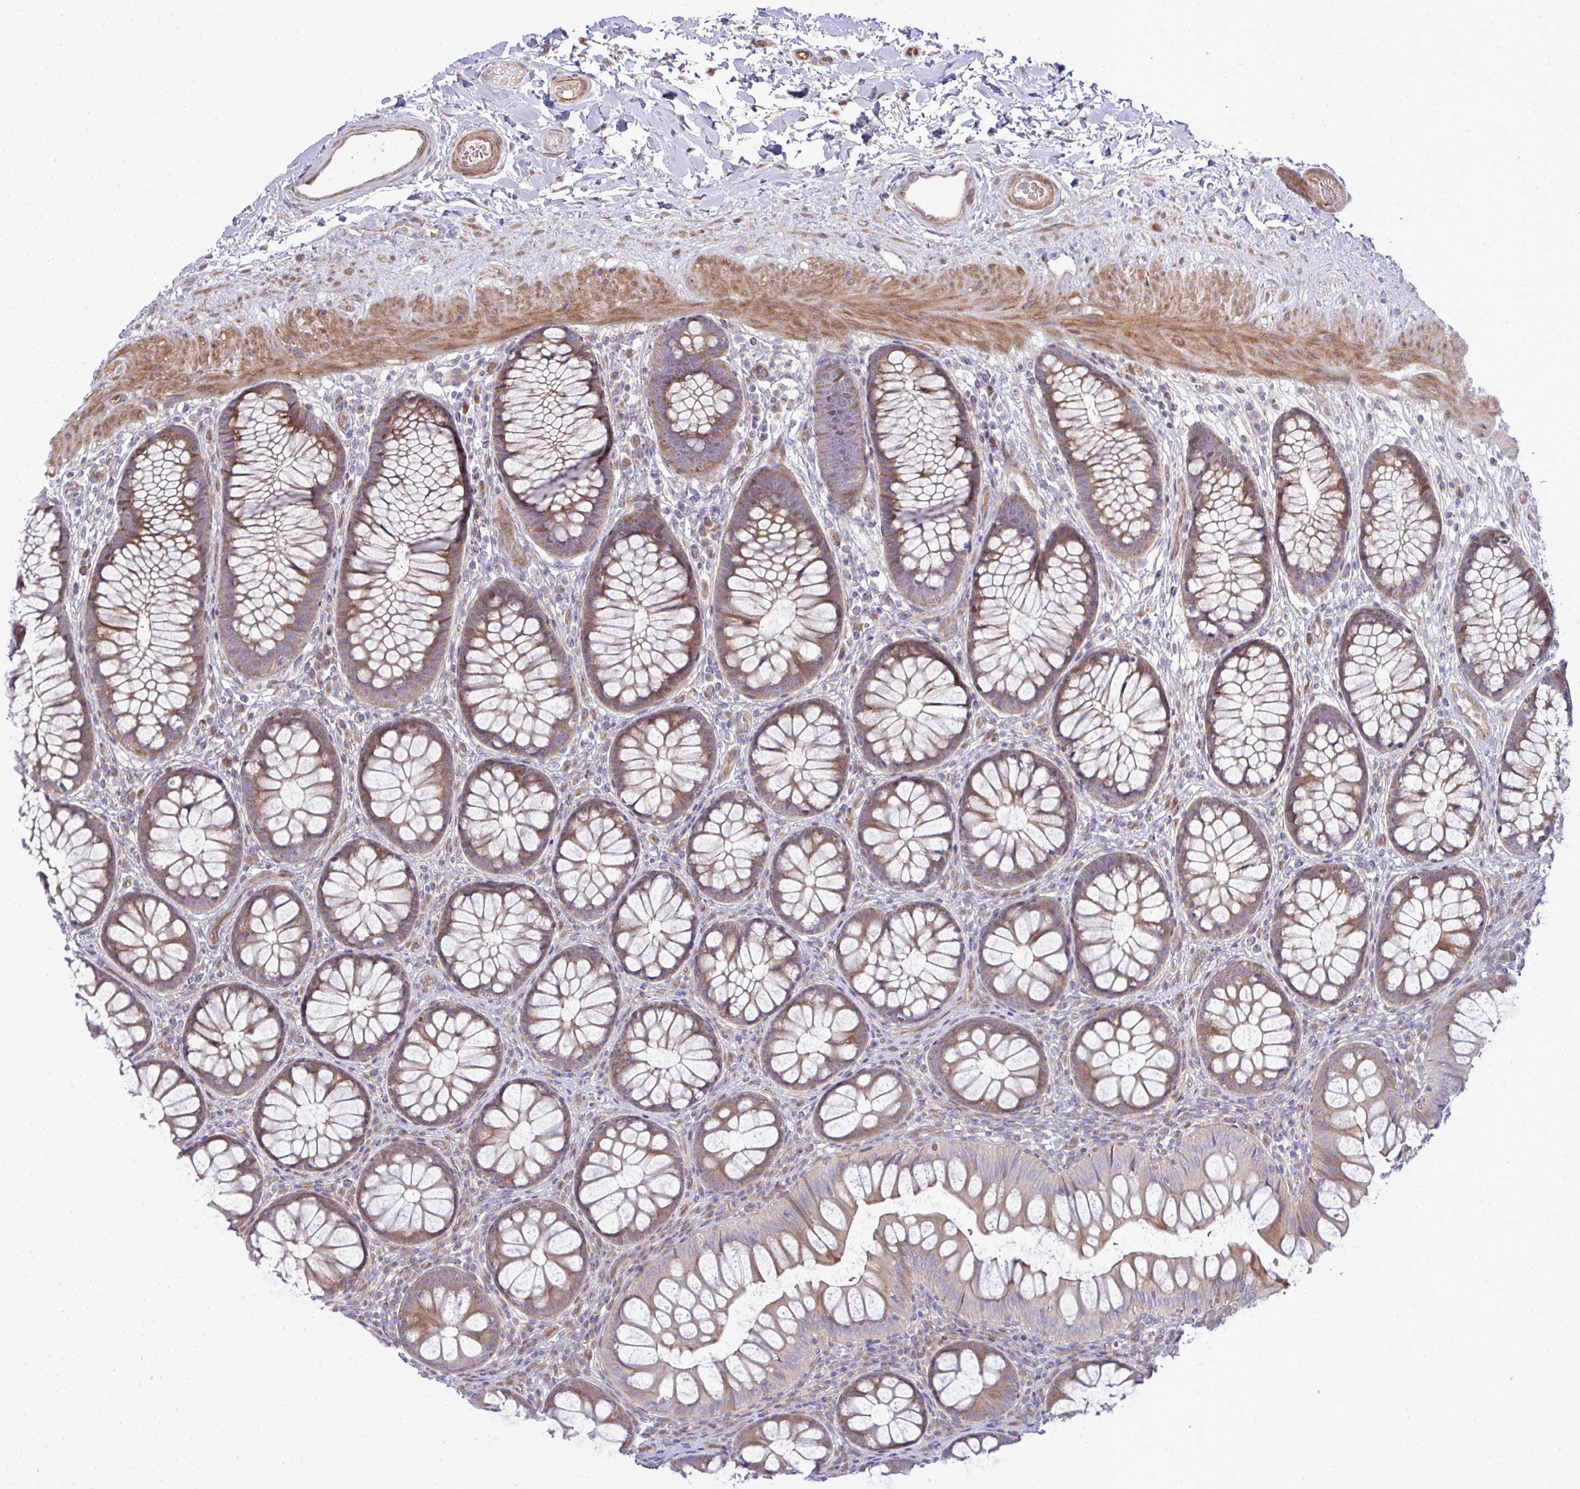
{"staining": {"intensity": "moderate", "quantity": ">75%", "location": "cytoplasmic/membranous"}, "tissue": "colon", "cell_type": "Endothelial cells", "image_type": "normal", "snomed": [{"axis": "morphology", "description": "Normal tissue, NOS"}, {"axis": "morphology", "description": "Adenoma, NOS"}, {"axis": "topography", "description": "Soft tissue"}, {"axis": "topography", "description": "Colon"}], "caption": "High-magnification brightfield microscopy of normal colon stained with DAB (3,3'-diaminobenzidine) (brown) and counterstained with hematoxylin (blue). endothelial cells exhibit moderate cytoplasmic/membranous positivity is appreciated in about>75% of cells. The protein is stained brown, and the nuclei are stained in blue (DAB IHC with brightfield microscopy, high magnification).", "gene": "ZSCAN9", "patient": {"sex": "male", "age": 47}}